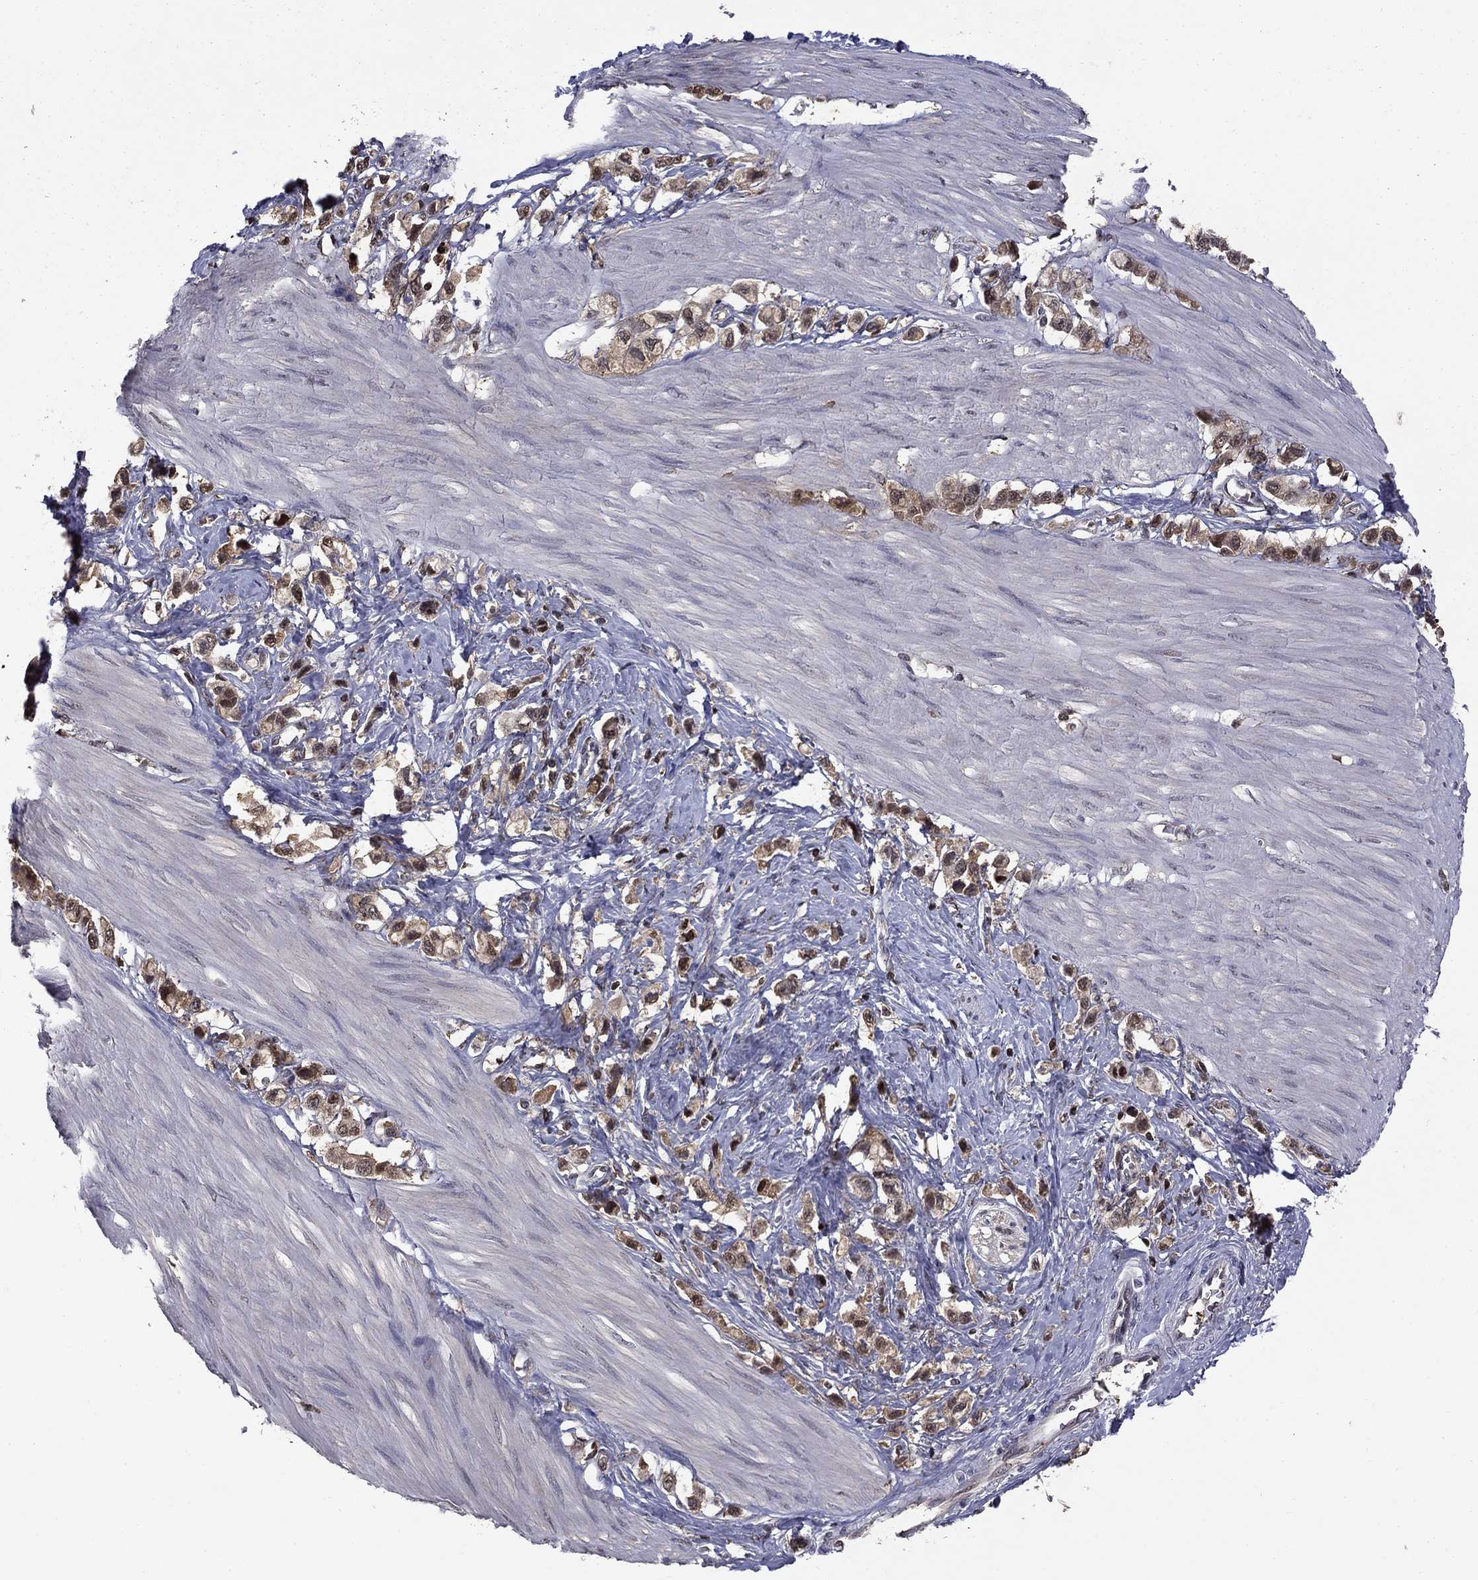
{"staining": {"intensity": "strong", "quantity": "<25%", "location": "nuclear"}, "tissue": "stomach cancer", "cell_type": "Tumor cells", "image_type": "cancer", "snomed": [{"axis": "morphology", "description": "Normal tissue, NOS"}, {"axis": "morphology", "description": "Adenocarcinoma, NOS"}, {"axis": "morphology", "description": "Adenocarcinoma, High grade"}, {"axis": "topography", "description": "Stomach, upper"}, {"axis": "topography", "description": "Stomach"}], "caption": "High-power microscopy captured an IHC histopathology image of stomach cancer (adenocarcinoma (high-grade)), revealing strong nuclear expression in approximately <25% of tumor cells. (Stains: DAB in brown, nuclei in blue, Microscopy: brightfield microscopy at high magnification).", "gene": "APPBP2", "patient": {"sex": "female", "age": 65}}